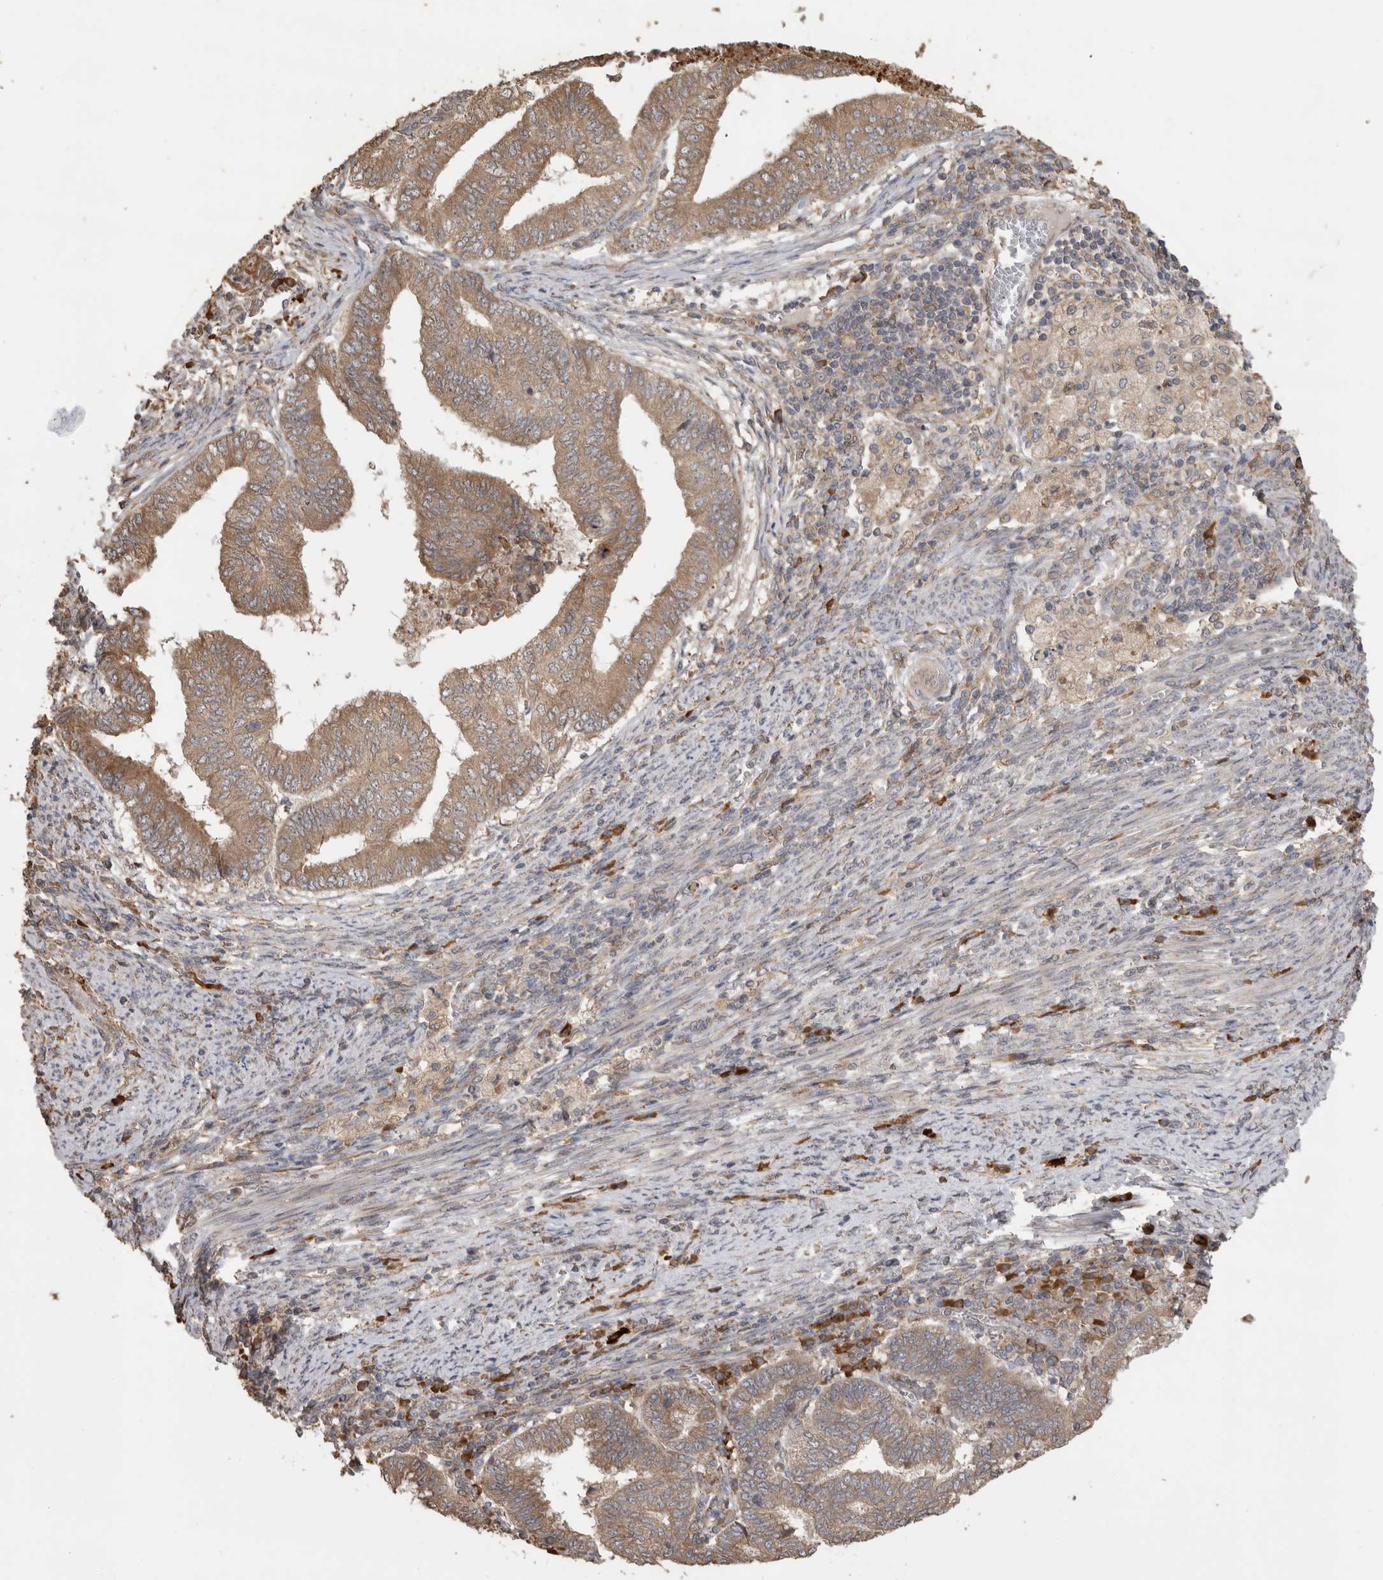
{"staining": {"intensity": "weak", "quantity": ">75%", "location": "cytoplasmic/membranous"}, "tissue": "endometrial cancer", "cell_type": "Tumor cells", "image_type": "cancer", "snomed": [{"axis": "morphology", "description": "Polyp, NOS"}, {"axis": "morphology", "description": "Adenocarcinoma, NOS"}, {"axis": "morphology", "description": "Adenoma, NOS"}, {"axis": "topography", "description": "Endometrium"}], "caption": "IHC photomicrograph of human endometrial cancer (adenocarcinoma) stained for a protein (brown), which displays low levels of weak cytoplasmic/membranous positivity in about >75% of tumor cells.", "gene": "TBCE", "patient": {"sex": "female", "age": 79}}